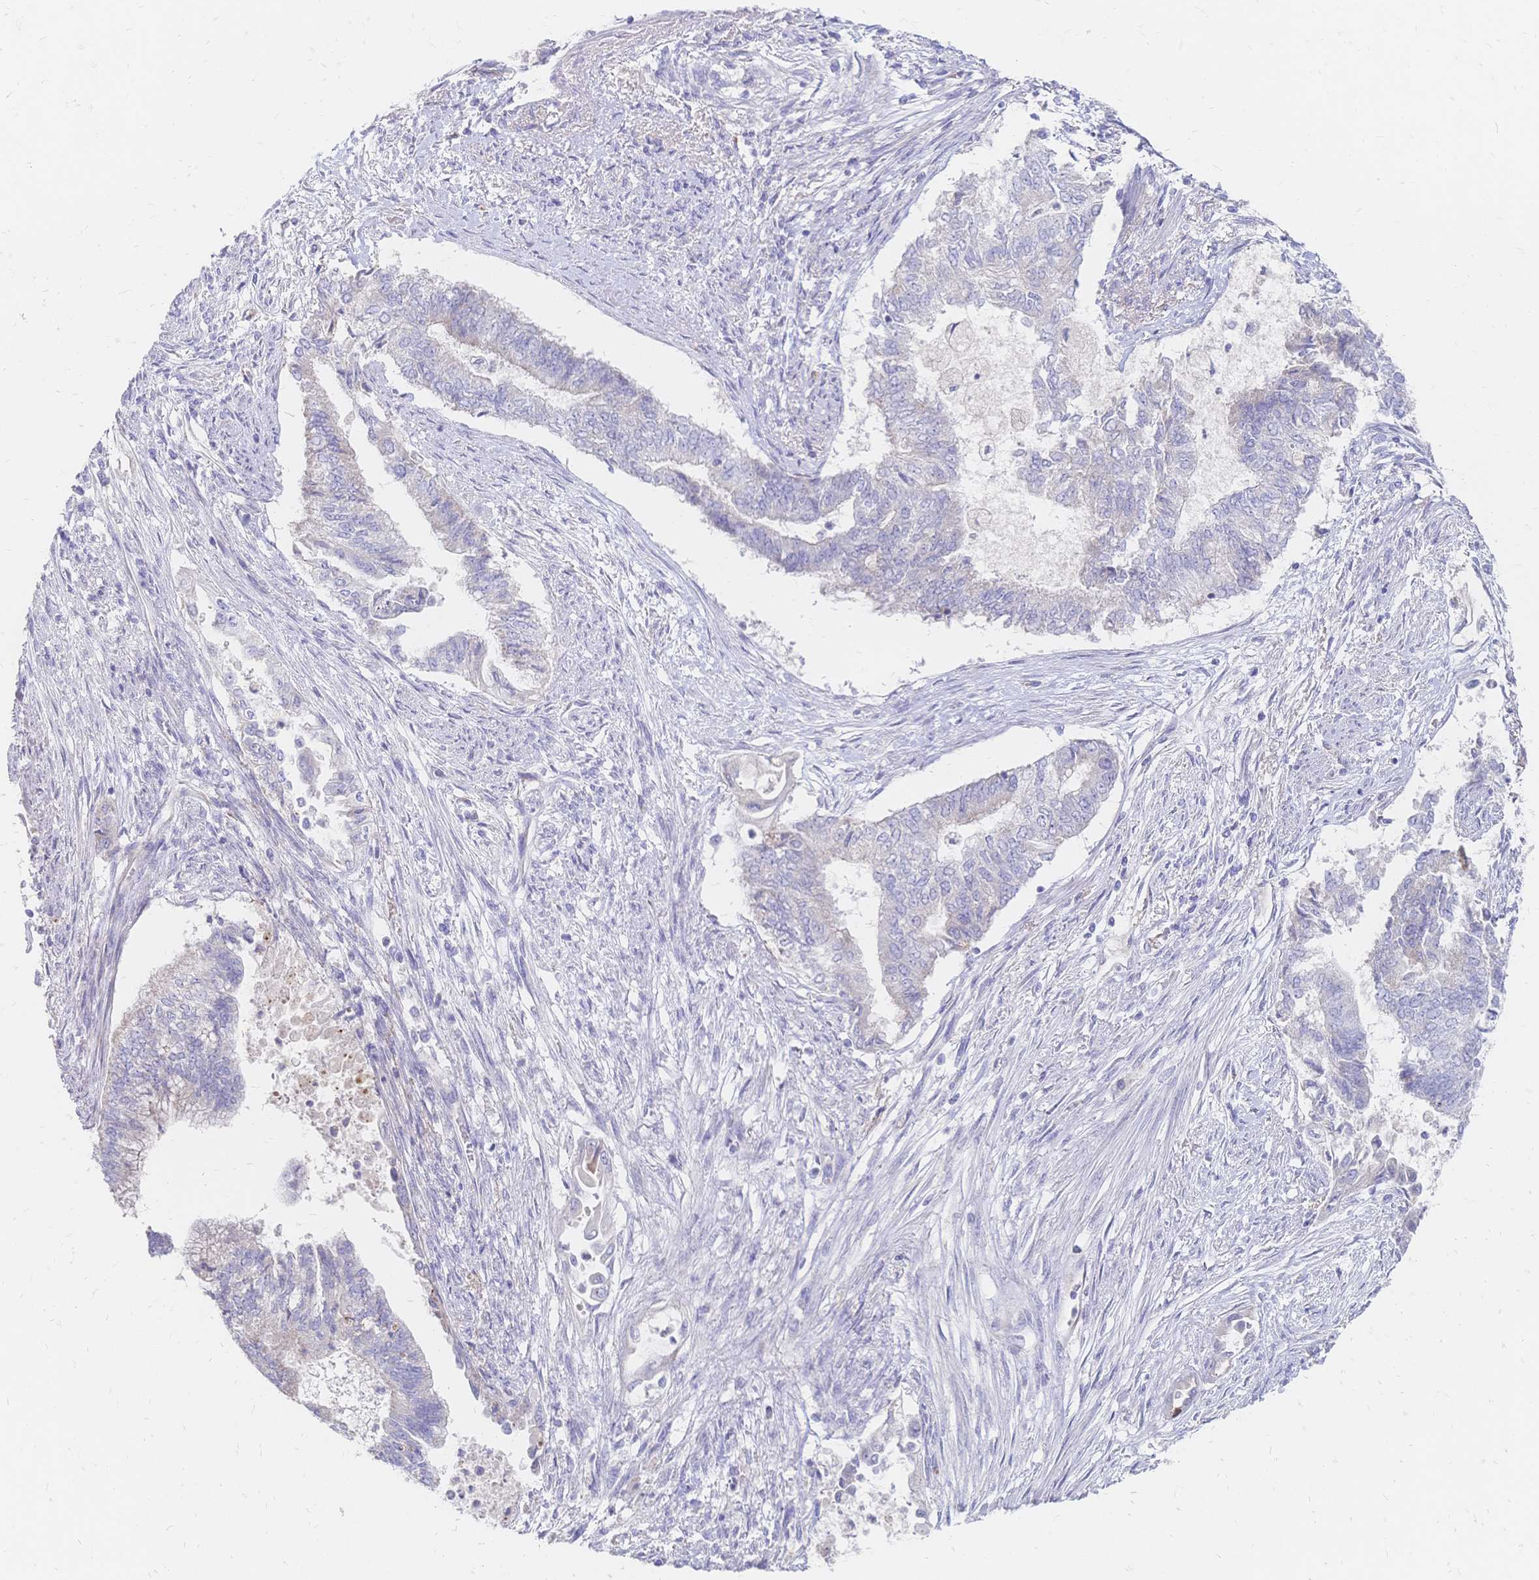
{"staining": {"intensity": "weak", "quantity": "<25%", "location": "cytoplasmic/membranous"}, "tissue": "endometrial cancer", "cell_type": "Tumor cells", "image_type": "cancer", "snomed": [{"axis": "morphology", "description": "Adenocarcinoma, NOS"}, {"axis": "topography", "description": "Endometrium"}], "caption": "IHC image of neoplastic tissue: human endometrial cancer stained with DAB (3,3'-diaminobenzidine) exhibits no significant protein staining in tumor cells.", "gene": "VWC2L", "patient": {"sex": "female", "age": 65}}